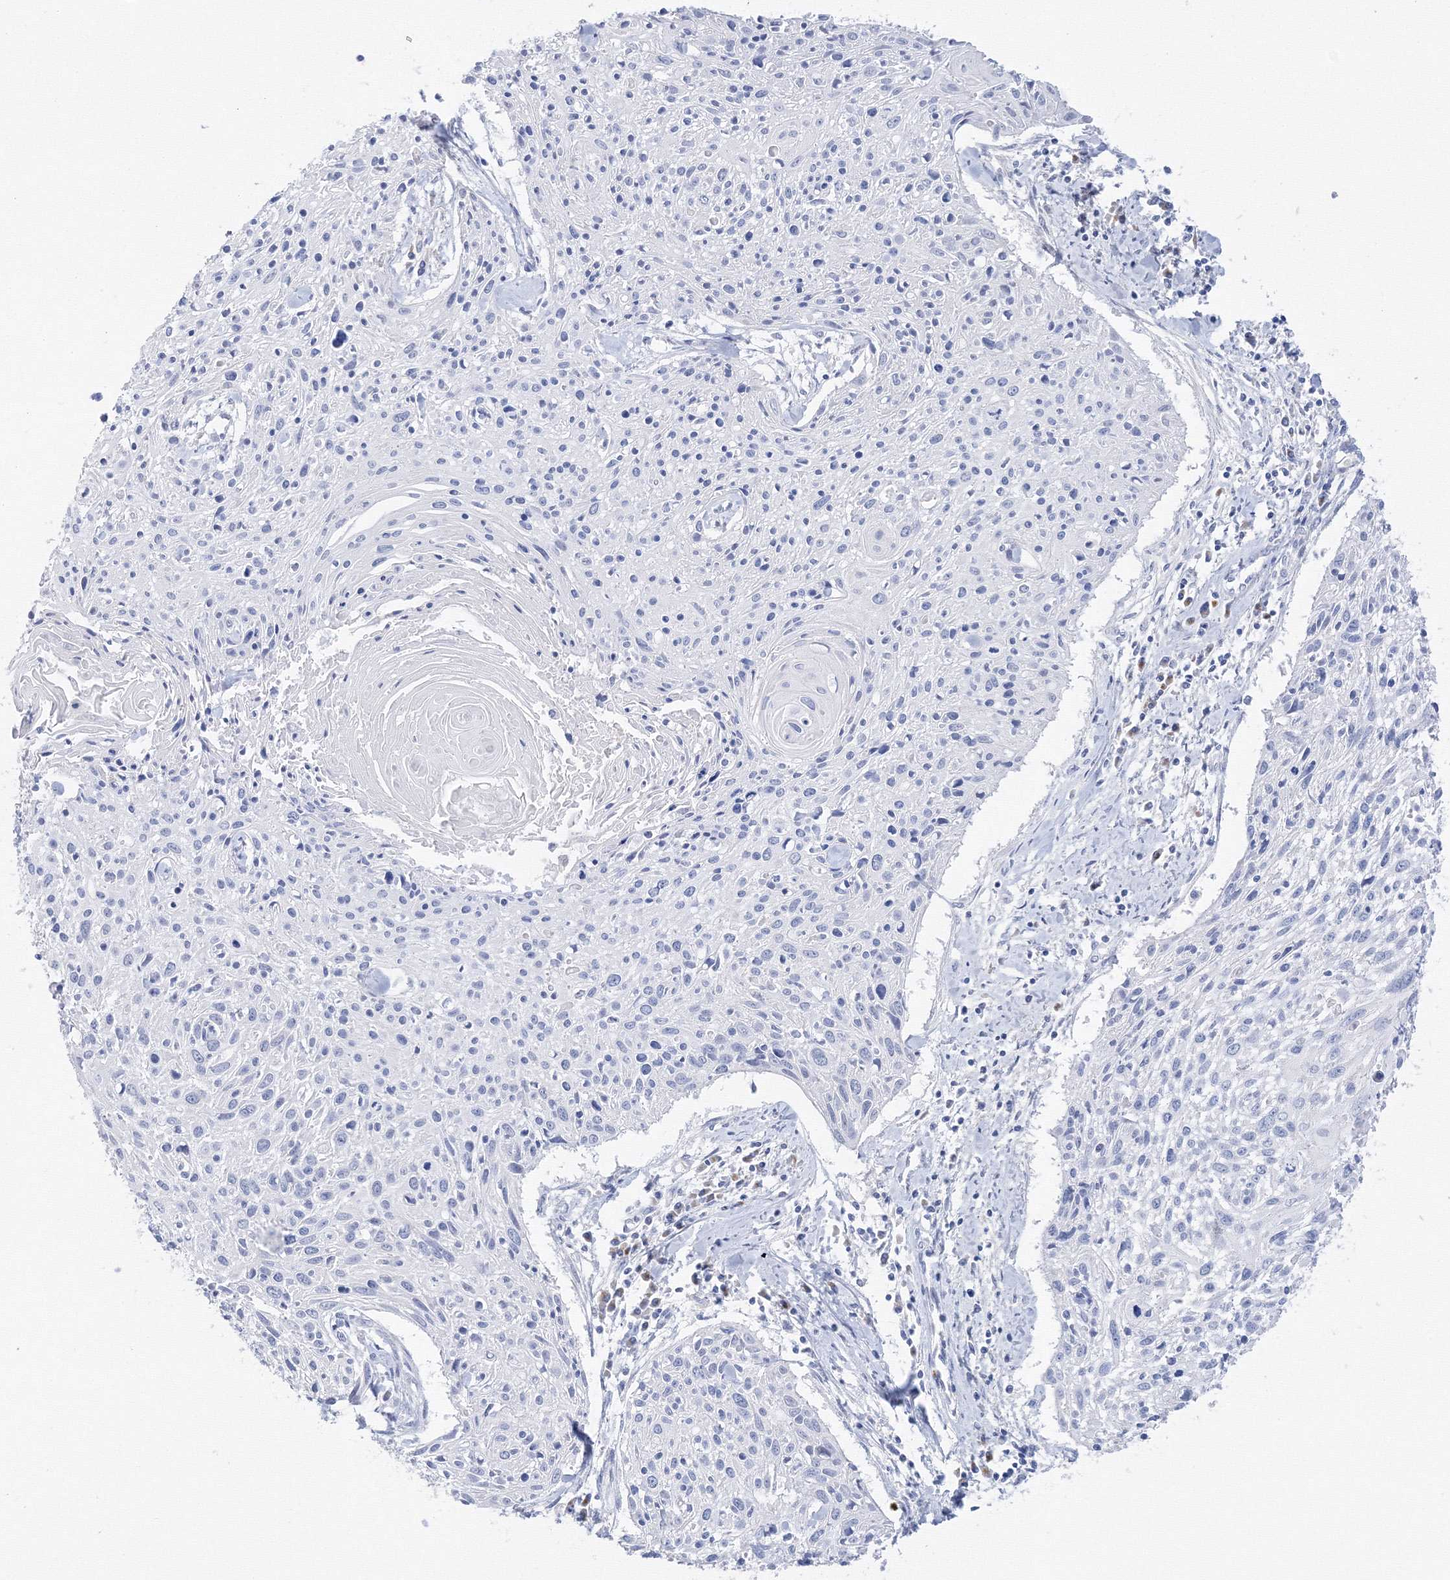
{"staining": {"intensity": "negative", "quantity": "none", "location": "none"}, "tissue": "cervical cancer", "cell_type": "Tumor cells", "image_type": "cancer", "snomed": [{"axis": "morphology", "description": "Squamous cell carcinoma, NOS"}, {"axis": "topography", "description": "Cervix"}], "caption": "Cervical cancer (squamous cell carcinoma) was stained to show a protein in brown. There is no significant expression in tumor cells.", "gene": "TAMM41", "patient": {"sex": "female", "age": 51}}